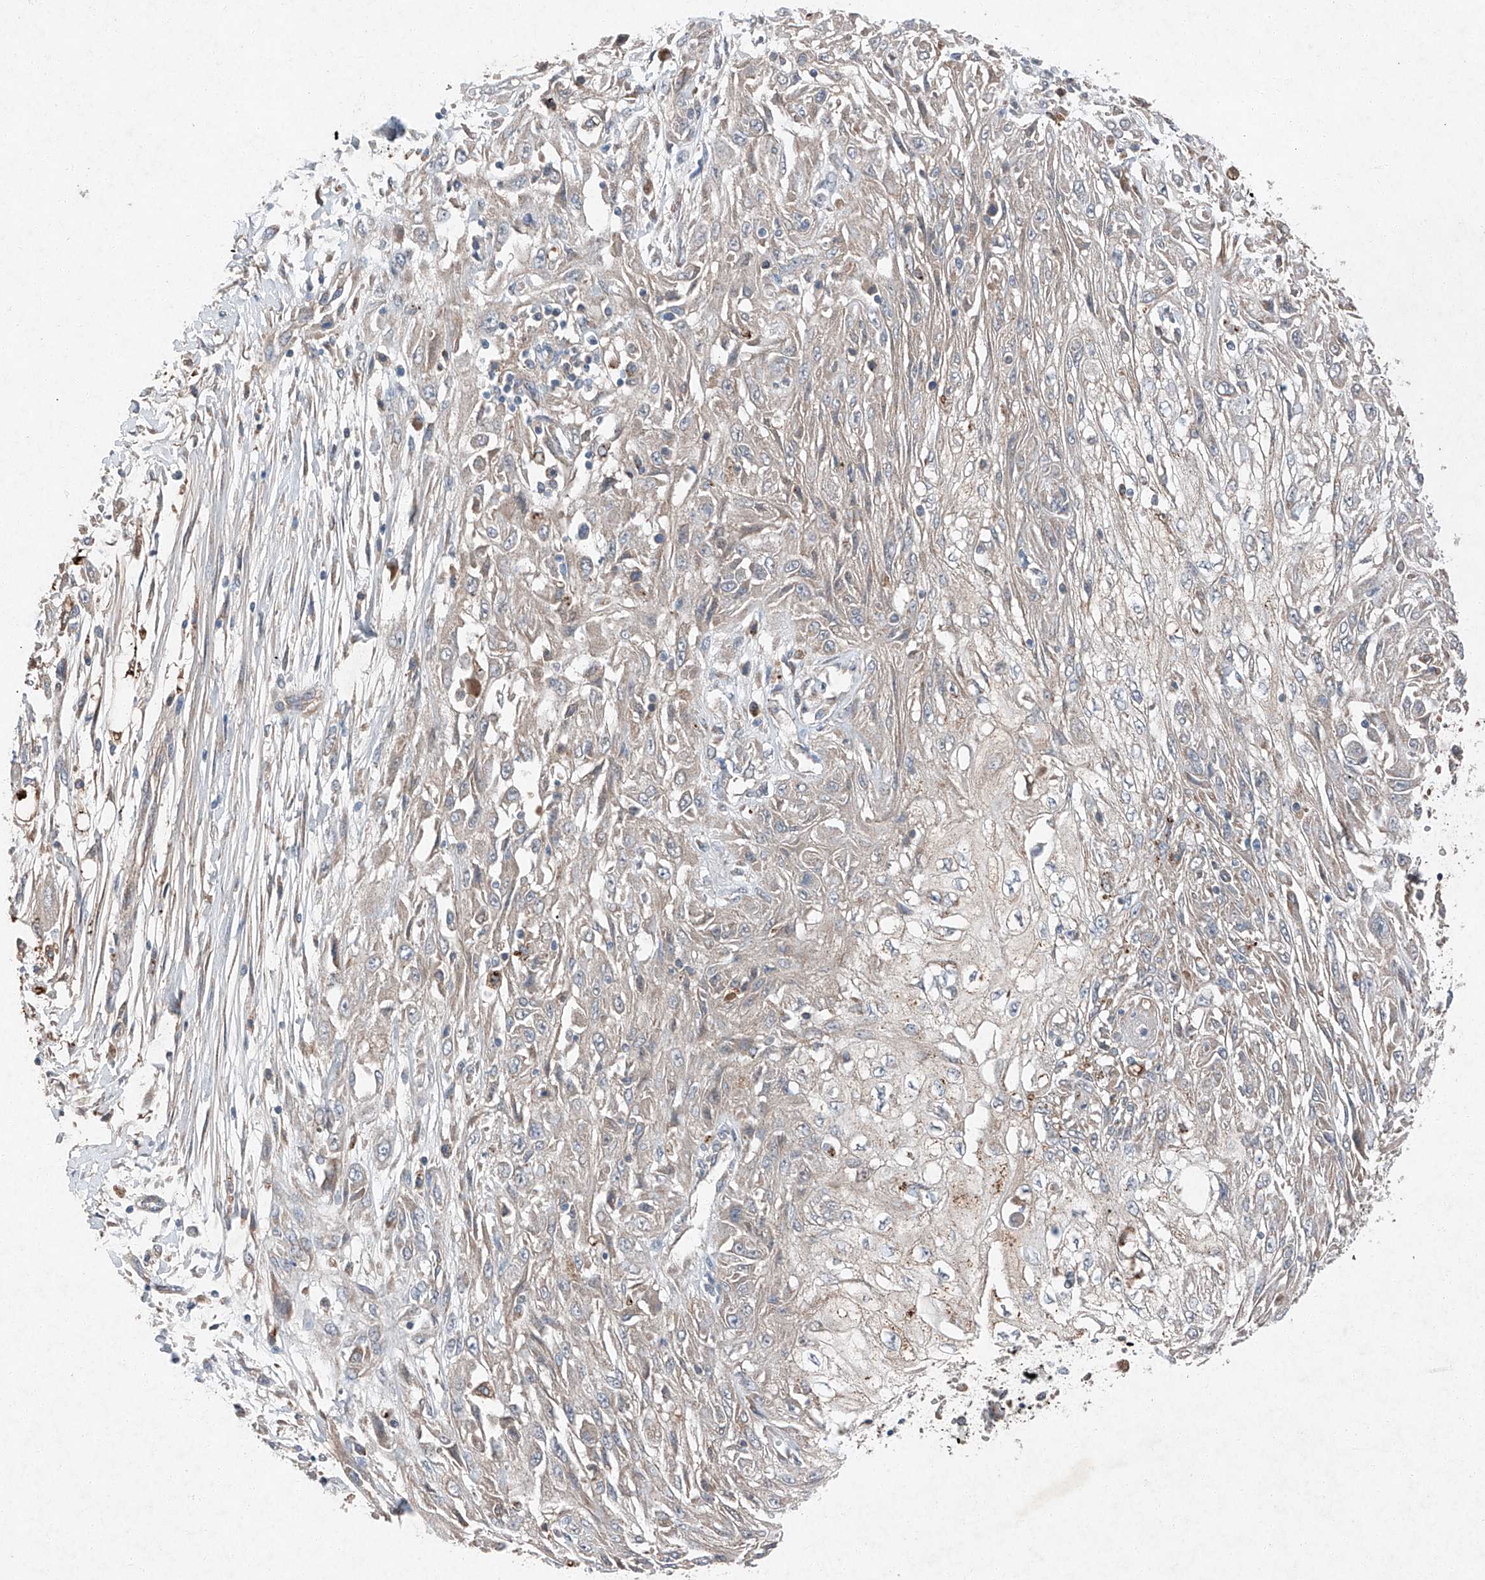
{"staining": {"intensity": "weak", "quantity": "<25%", "location": "cytoplasmic/membranous"}, "tissue": "skin cancer", "cell_type": "Tumor cells", "image_type": "cancer", "snomed": [{"axis": "morphology", "description": "Squamous cell carcinoma, NOS"}, {"axis": "morphology", "description": "Squamous cell carcinoma, metastatic, NOS"}, {"axis": "topography", "description": "Skin"}, {"axis": "topography", "description": "Lymph node"}], "caption": "Protein analysis of squamous cell carcinoma (skin) reveals no significant expression in tumor cells. (IHC, brightfield microscopy, high magnification).", "gene": "RUSC1", "patient": {"sex": "male", "age": 75}}